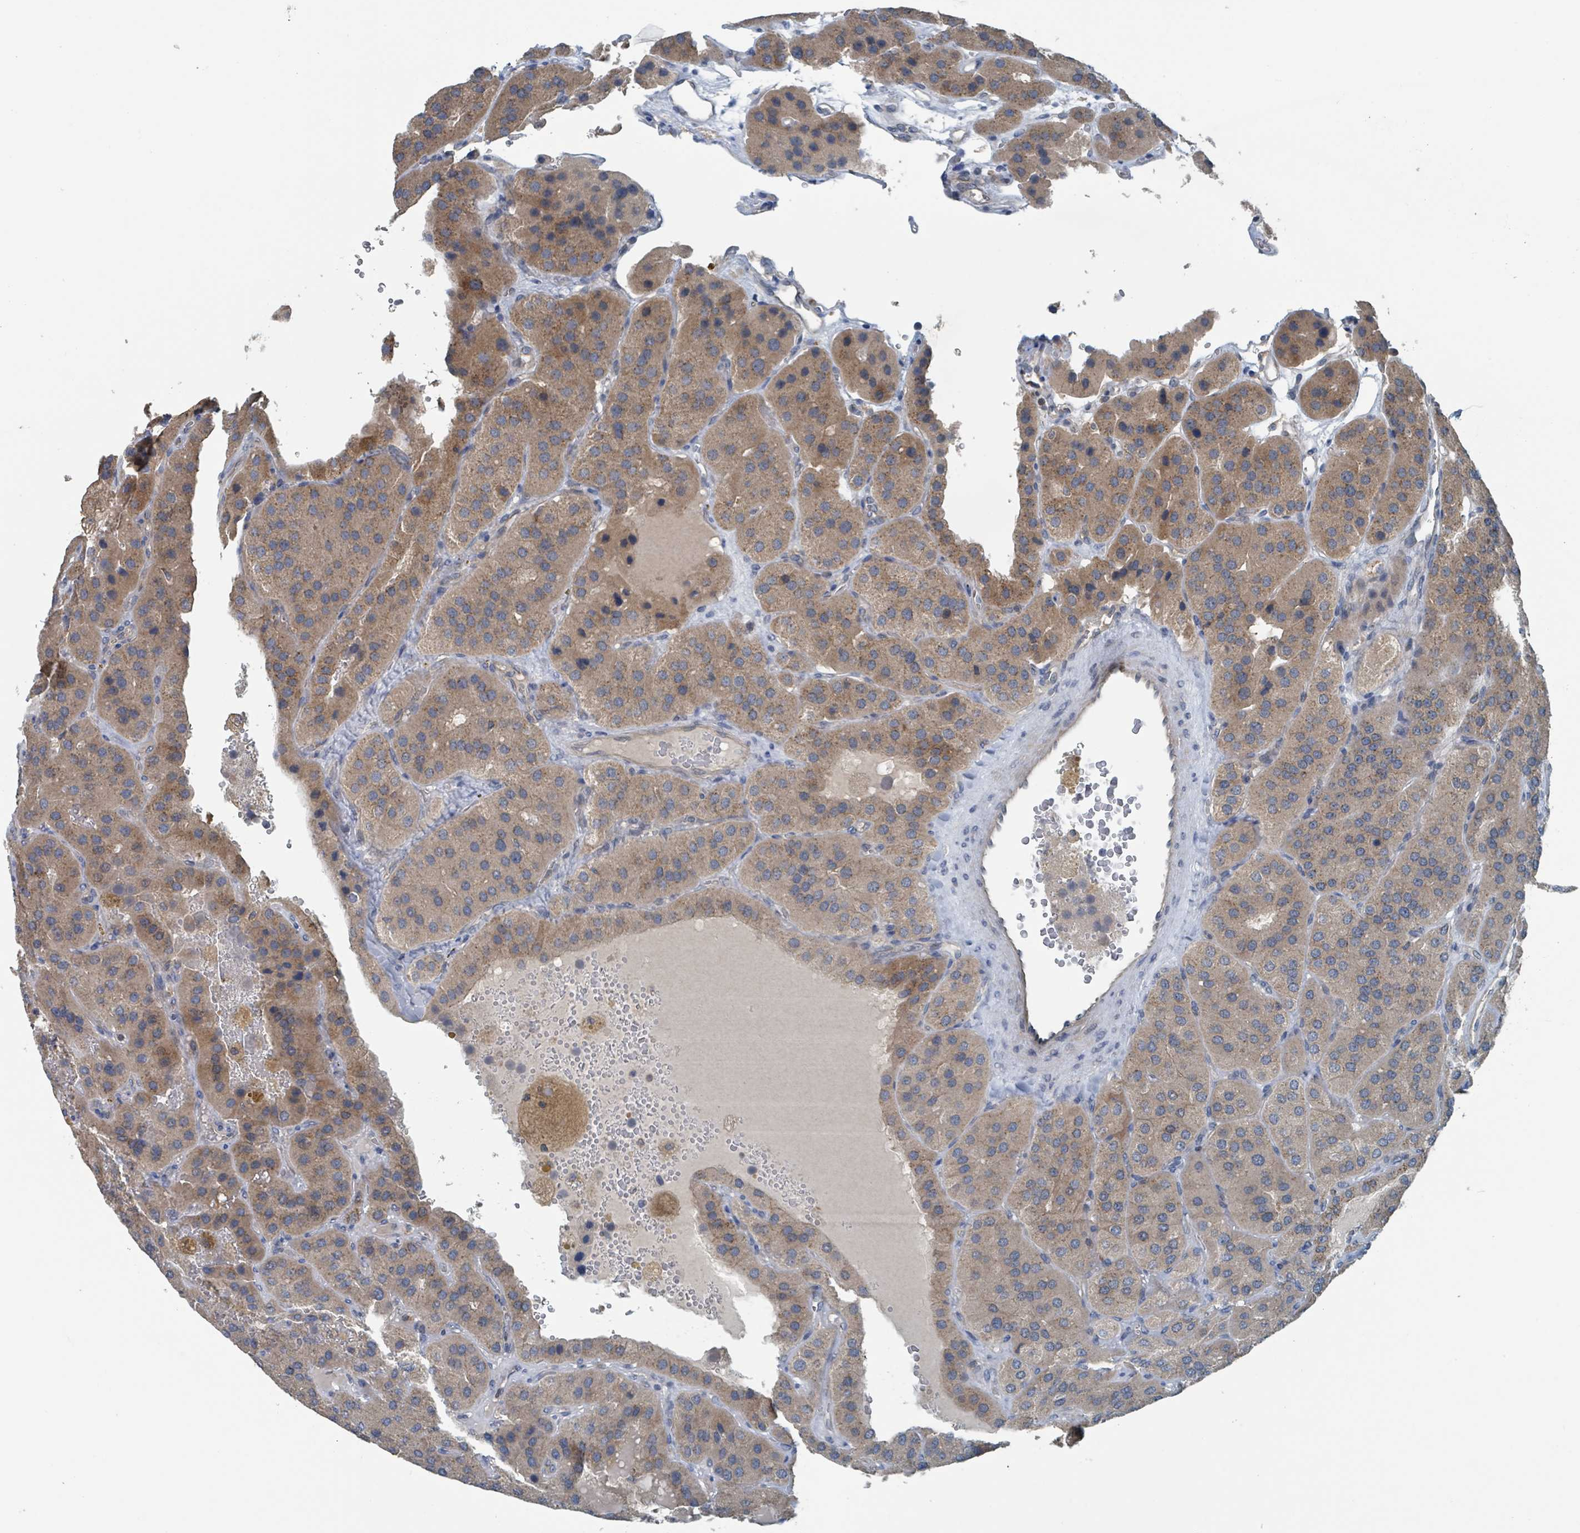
{"staining": {"intensity": "moderate", "quantity": ">75%", "location": "cytoplasmic/membranous"}, "tissue": "parathyroid gland", "cell_type": "Glandular cells", "image_type": "normal", "snomed": [{"axis": "morphology", "description": "Normal tissue, NOS"}, {"axis": "morphology", "description": "Adenoma, NOS"}, {"axis": "topography", "description": "Parathyroid gland"}], "caption": "IHC photomicrograph of unremarkable parathyroid gland stained for a protein (brown), which exhibits medium levels of moderate cytoplasmic/membranous staining in about >75% of glandular cells.", "gene": "ACBD4", "patient": {"sex": "female", "age": 86}}